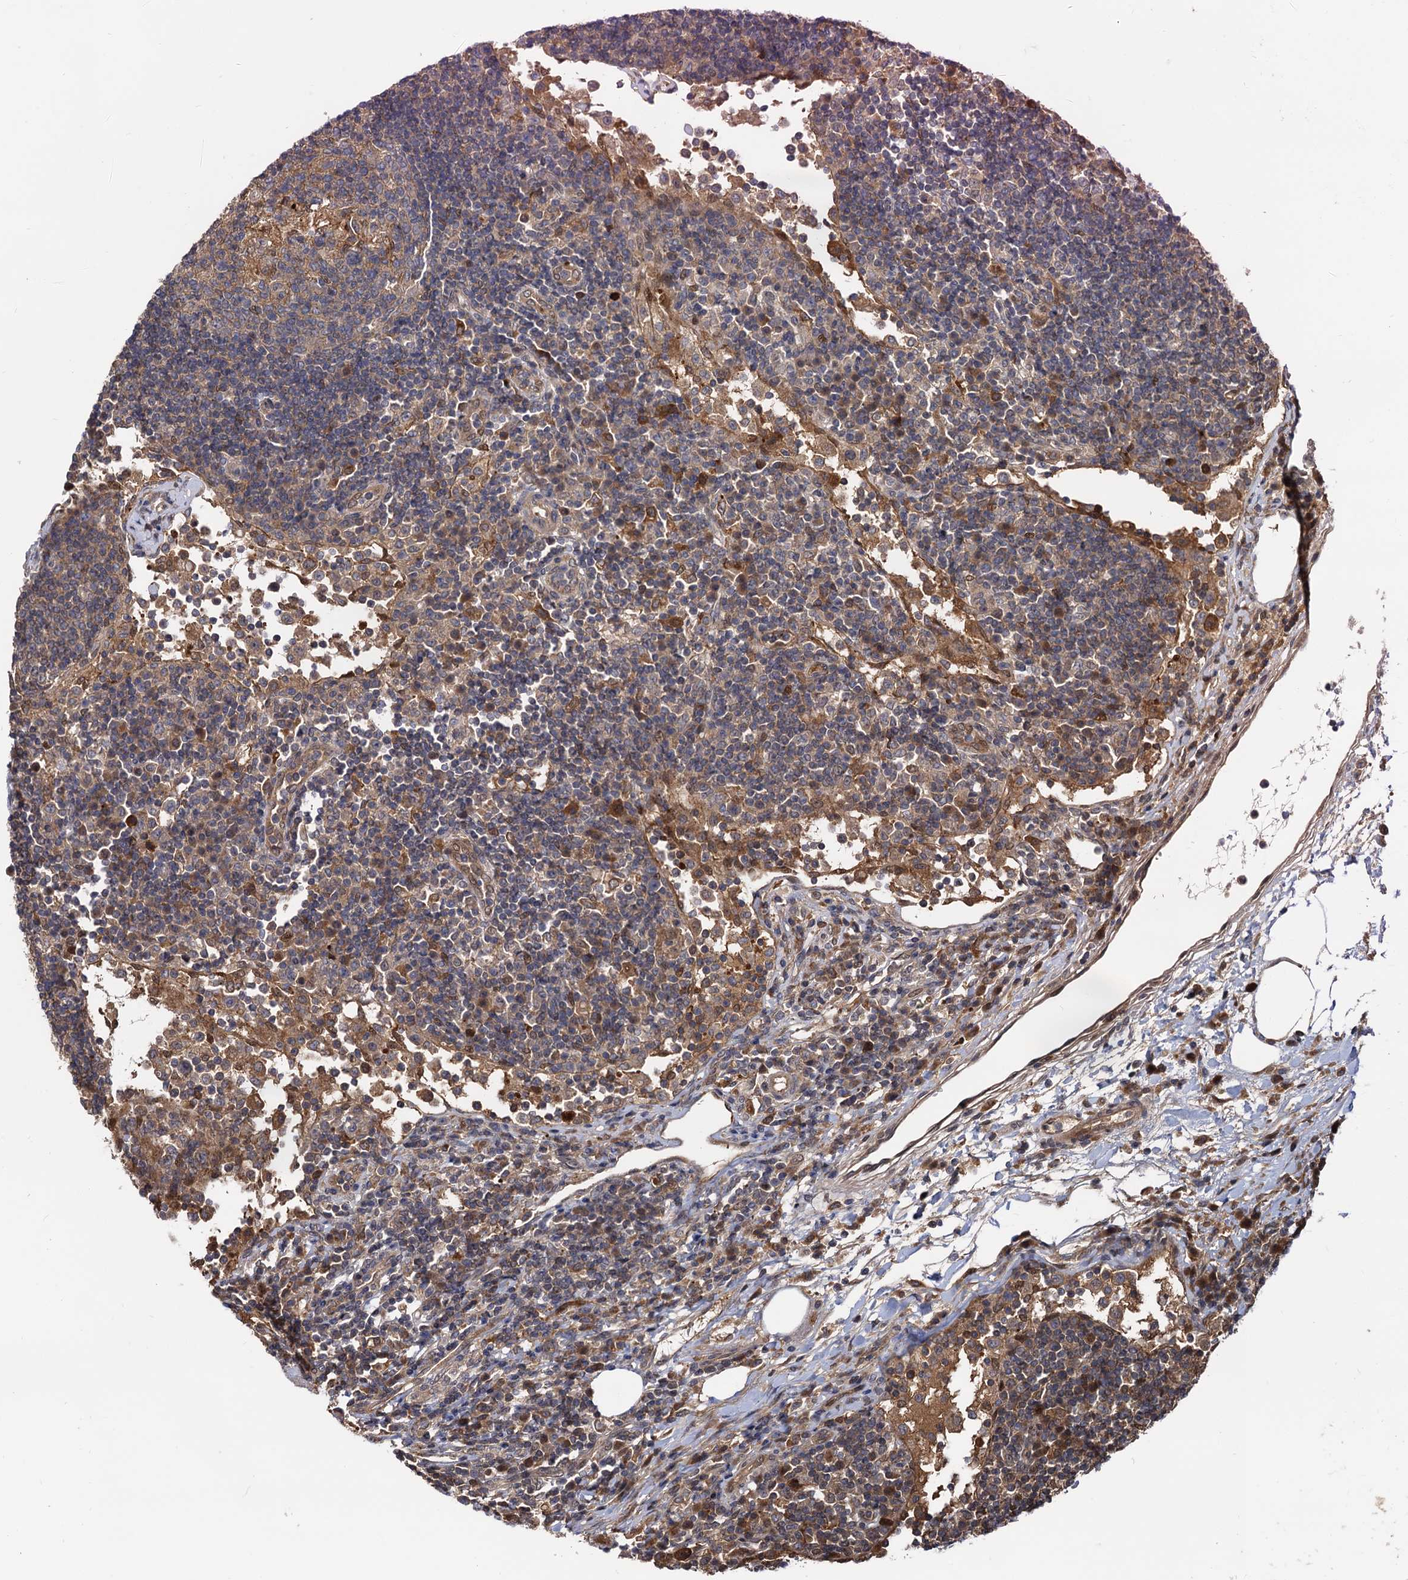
{"staining": {"intensity": "moderate", "quantity": "<25%", "location": "cytoplasmic/membranous"}, "tissue": "lymph node", "cell_type": "Non-germinal center cells", "image_type": "normal", "snomed": [{"axis": "morphology", "description": "Normal tissue, NOS"}, {"axis": "topography", "description": "Lymph node"}], "caption": "Moderate cytoplasmic/membranous staining is seen in approximately <25% of non-germinal center cells in normal lymph node. The protein is stained brown, and the nuclei are stained in blue (DAB IHC with brightfield microscopy, high magnification).", "gene": "SELENOP", "patient": {"sex": "female", "age": 53}}